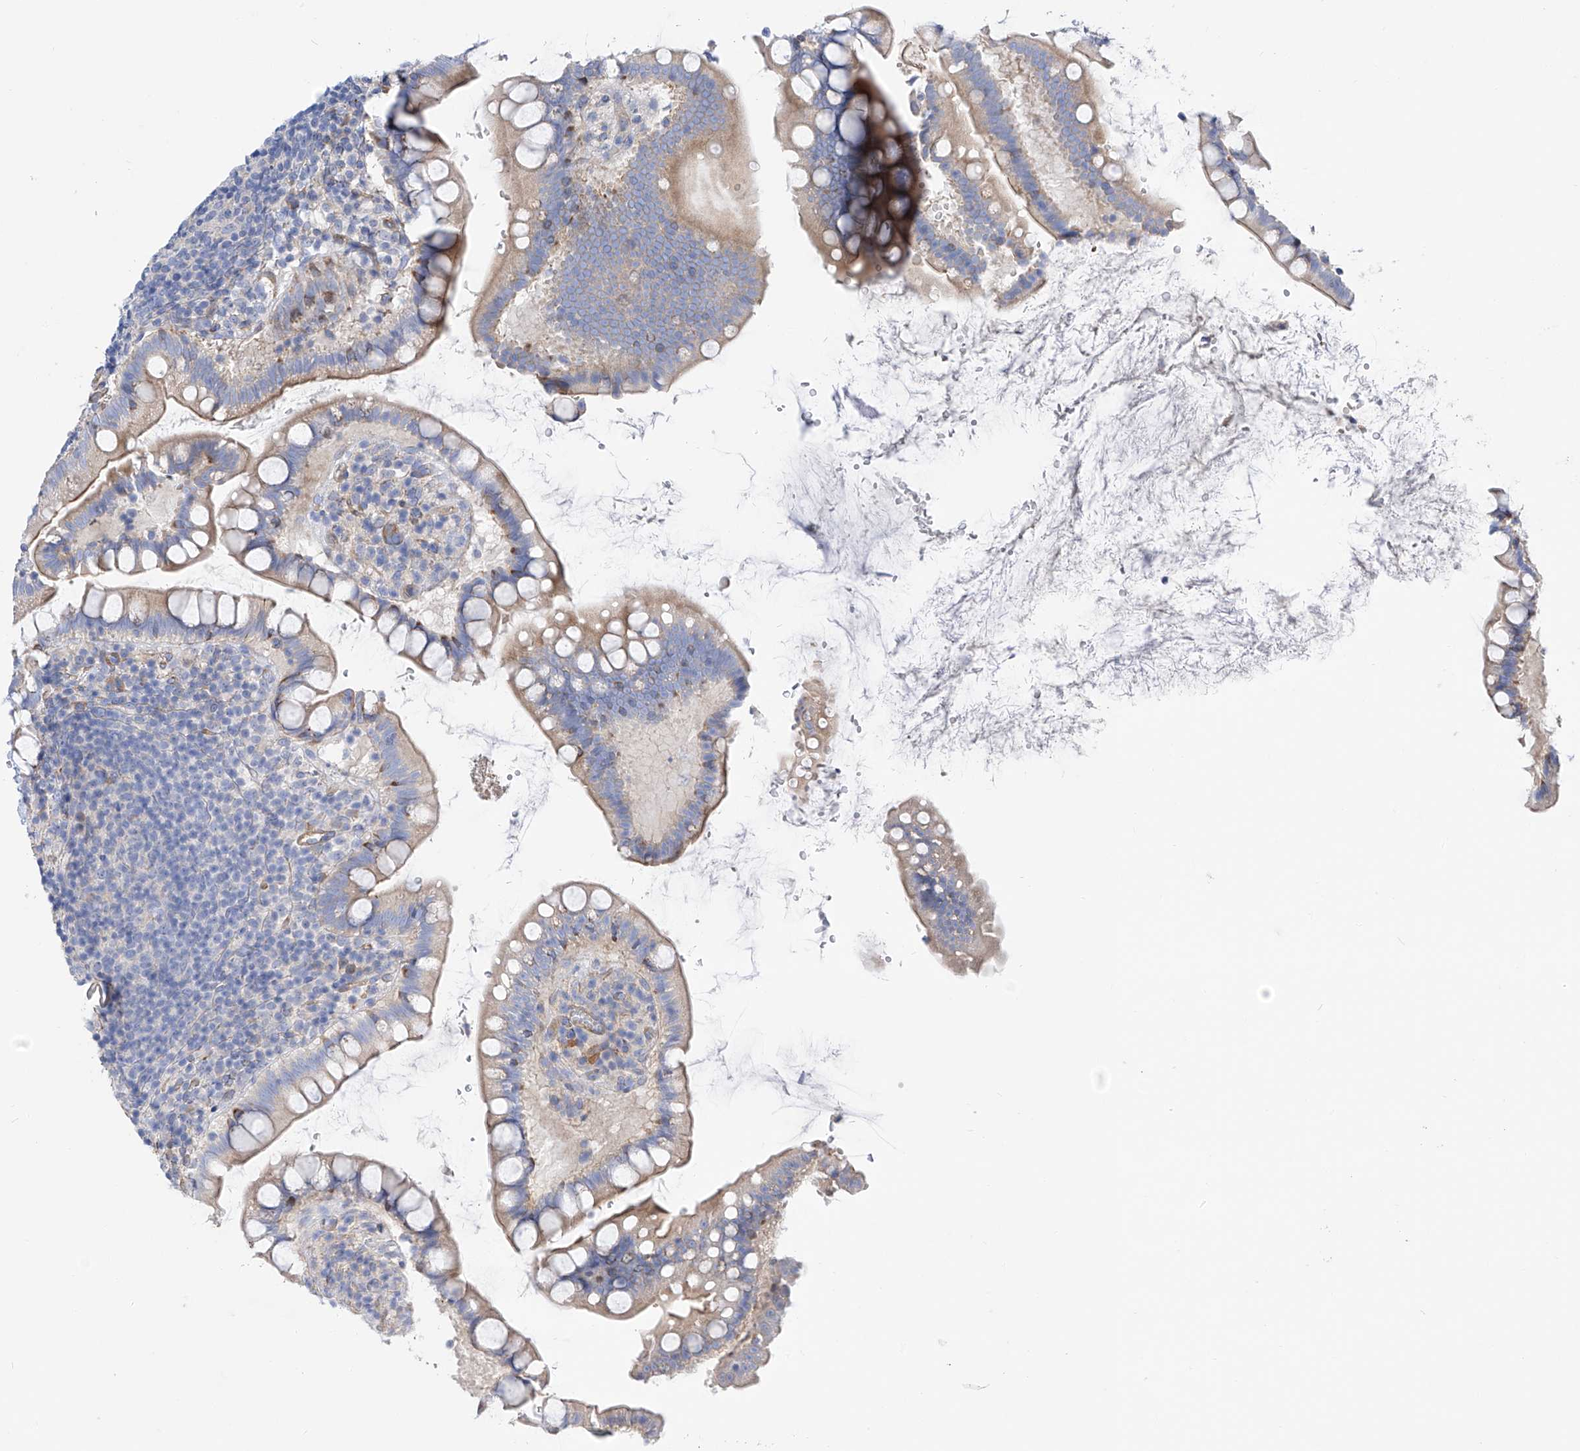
{"staining": {"intensity": "weak", "quantity": "25%-75%", "location": "cytoplasmic/membranous"}, "tissue": "small intestine", "cell_type": "Glandular cells", "image_type": "normal", "snomed": [{"axis": "morphology", "description": "Normal tissue, NOS"}, {"axis": "topography", "description": "Small intestine"}], "caption": "Weak cytoplasmic/membranous staining is appreciated in about 25%-75% of glandular cells in unremarkable small intestine. Using DAB (brown) and hematoxylin (blue) stains, captured at high magnification using brightfield microscopy.", "gene": "LCA5", "patient": {"sex": "female", "age": 84}}